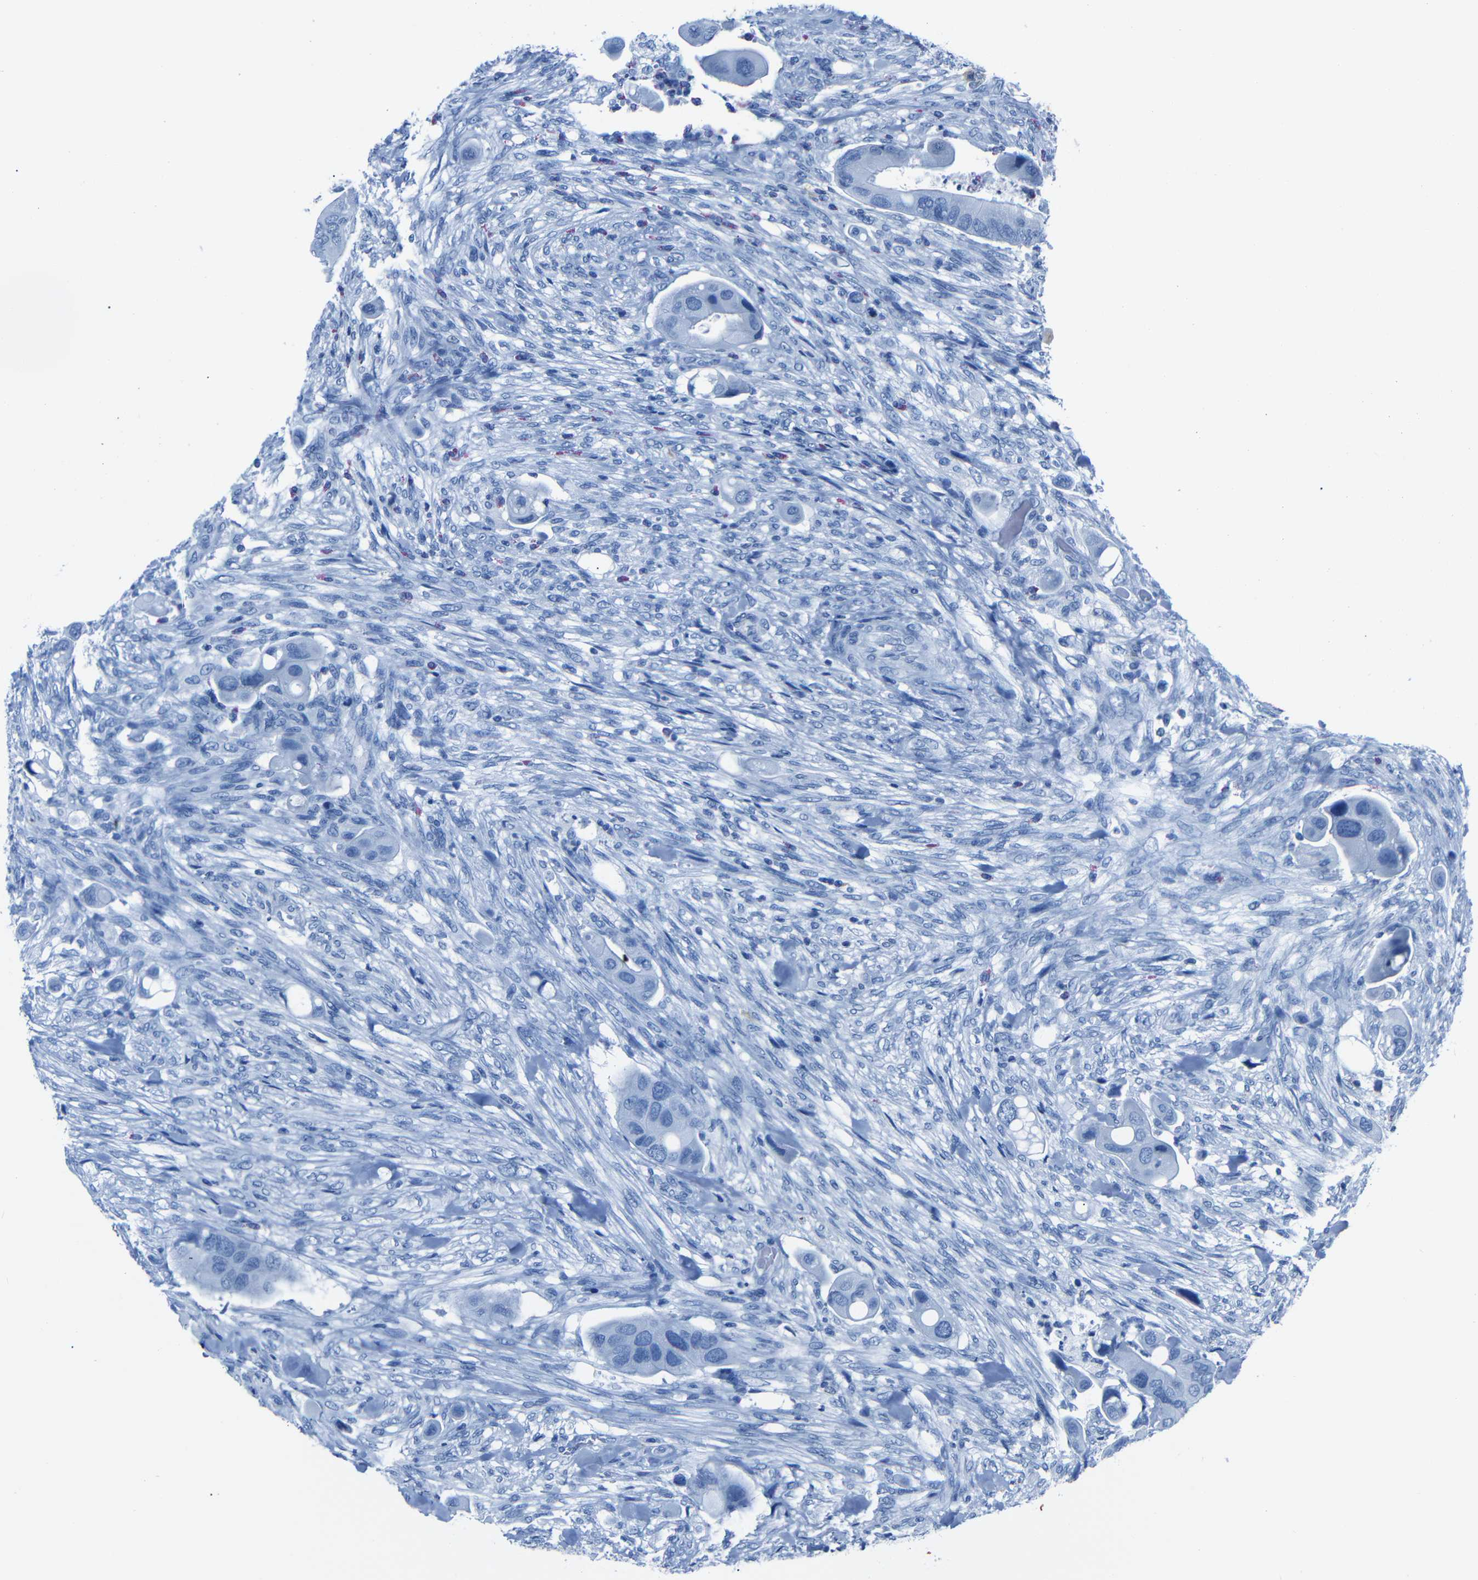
{"staining": {"intensity": "negative", "quantity": "none", "location": "none"}, "tissue": "colorectal cancer", "cell_type": "Tumor cells", "image_type": "cancer", "snomed": [{"axis": "morphology", "description": "Adenocarcinoma, NOS"}, {"axis": "topography", "description": "Rectum"}], "caption": "The immunohistochemistry micrograph has no significant expression in tumor cells of adenocarcinoma (colorectal) tissue.", "gene": "CLDN11", "patient": {"sex": "female", "age": 57}}